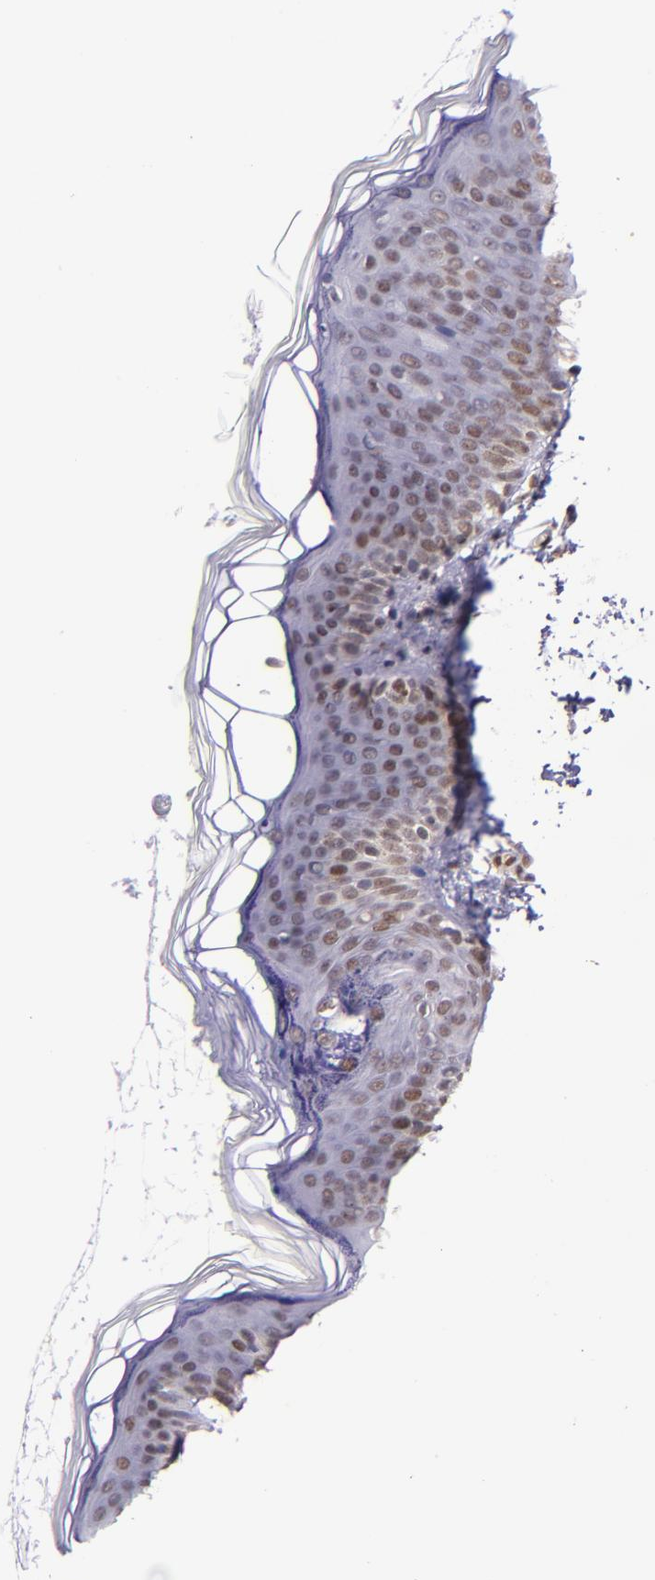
{"staining": {"intensity": "negative", "quantity": "none", "location": "none"}, "tissue": "skin", "cell_type": "Fibroblasts", "image_type": "normal", "snomed": [{"axis": "morphology", "description": "Normal tissue, NOS"}, {"axis": "topography", "description": "Skin"}], "caption": "This is a image of IHC staining of unremarkable skin, which shows no staining in fibroblasts. Nuclei are stained in blue.", "gene": "MGMT", "patient": {"sex": "female", "age": 4}}